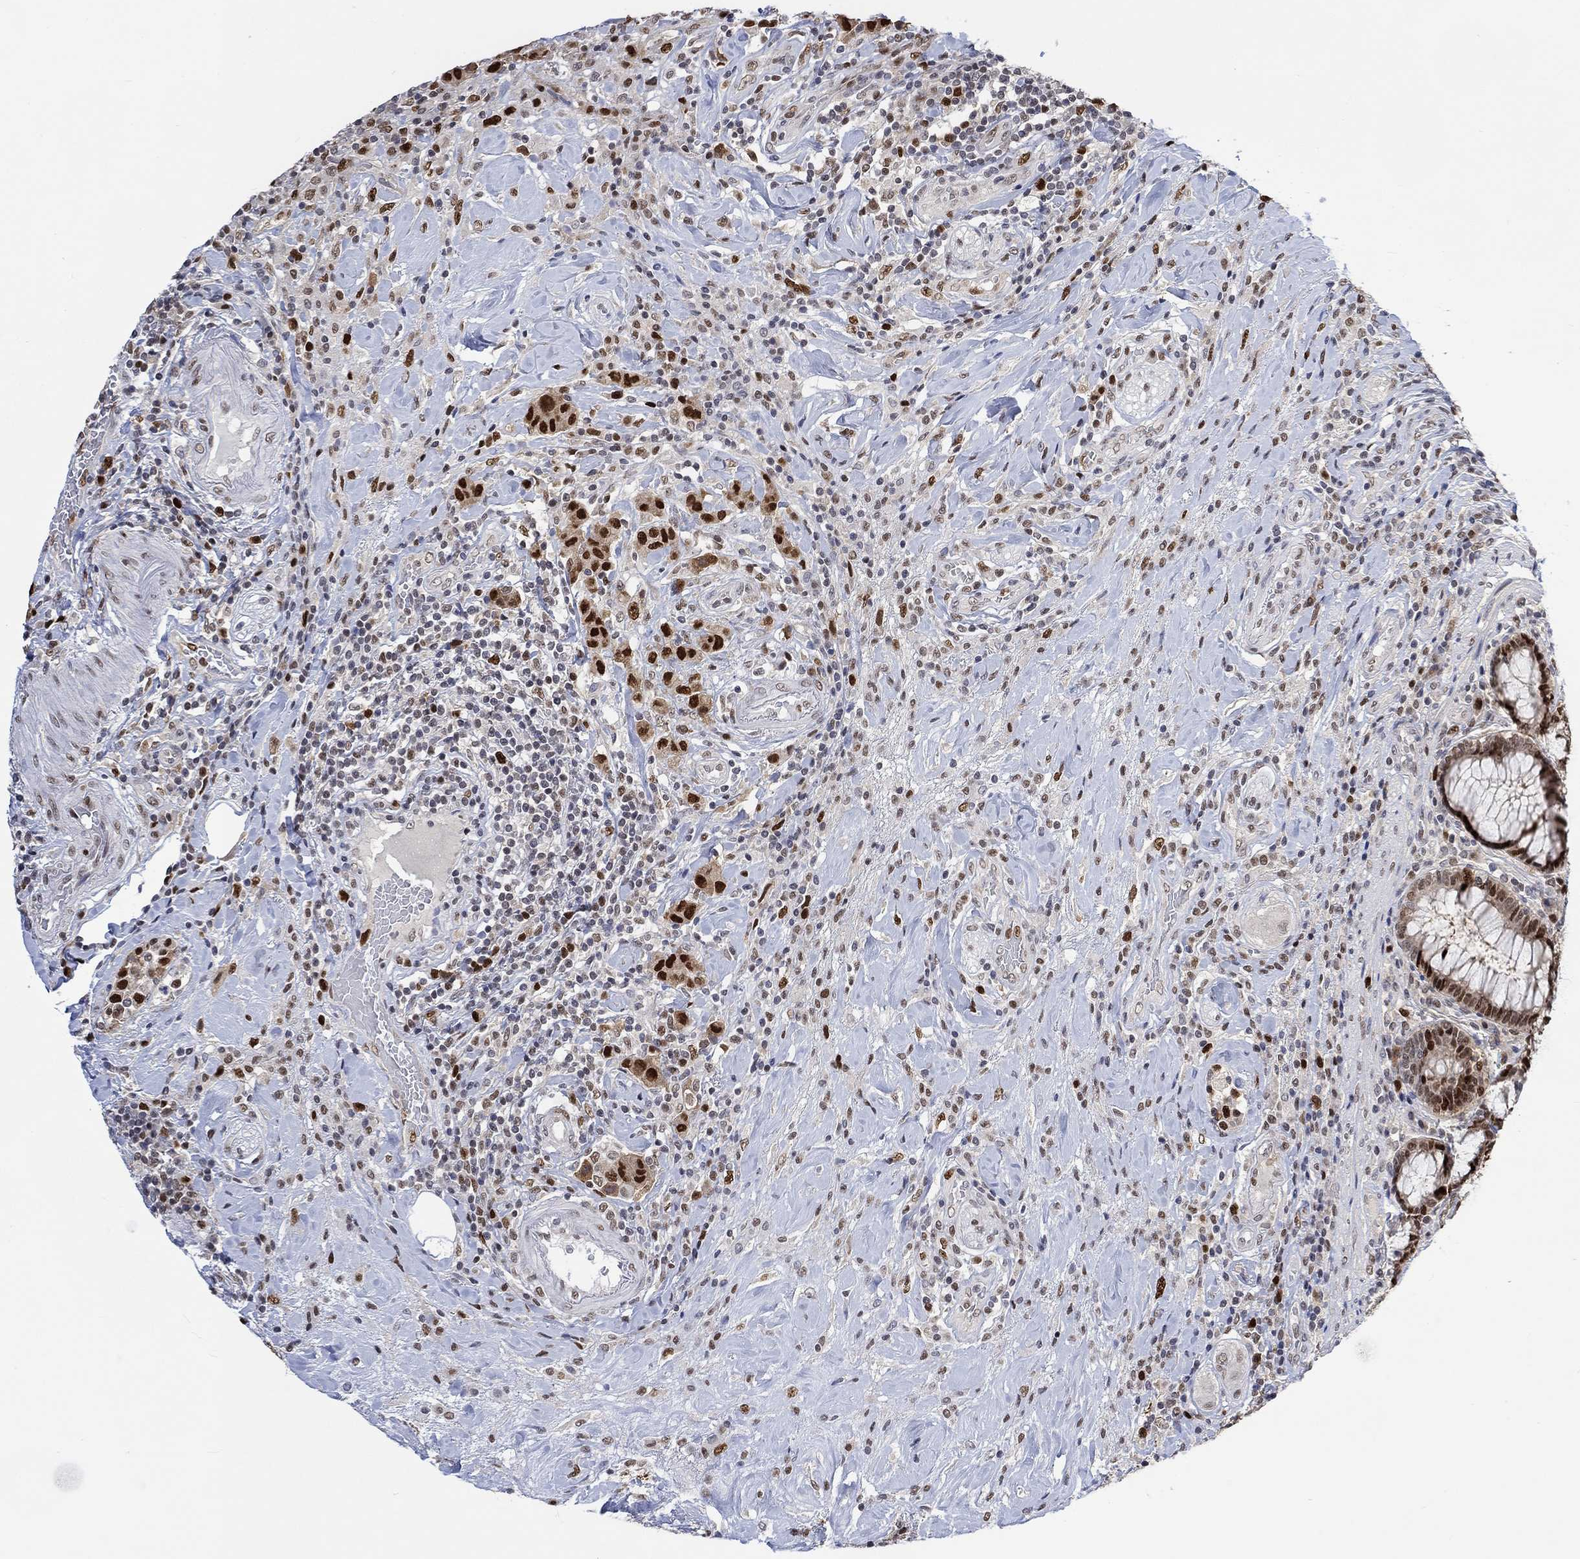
{"staining": {"intensity": "strong", "quantity": ">75%", "location": "nuclear"}, "tissue": "colorectal cancer", "cell_type": "Tumor cells", "image_type": "cancer", "snomed": [{"axis": "morphology", "description": "Adenocarcinoma, NOS"}, {"axis": "topography", "description": "Colon"}], "caption": "The micrograph shows staining of colorectal adenocarcinoma, revealing strong nuclear protein positivity (brown color) within tumor cells.", "gene": "RAD54L2", "patient": {"sex": "female", "age": 69}}